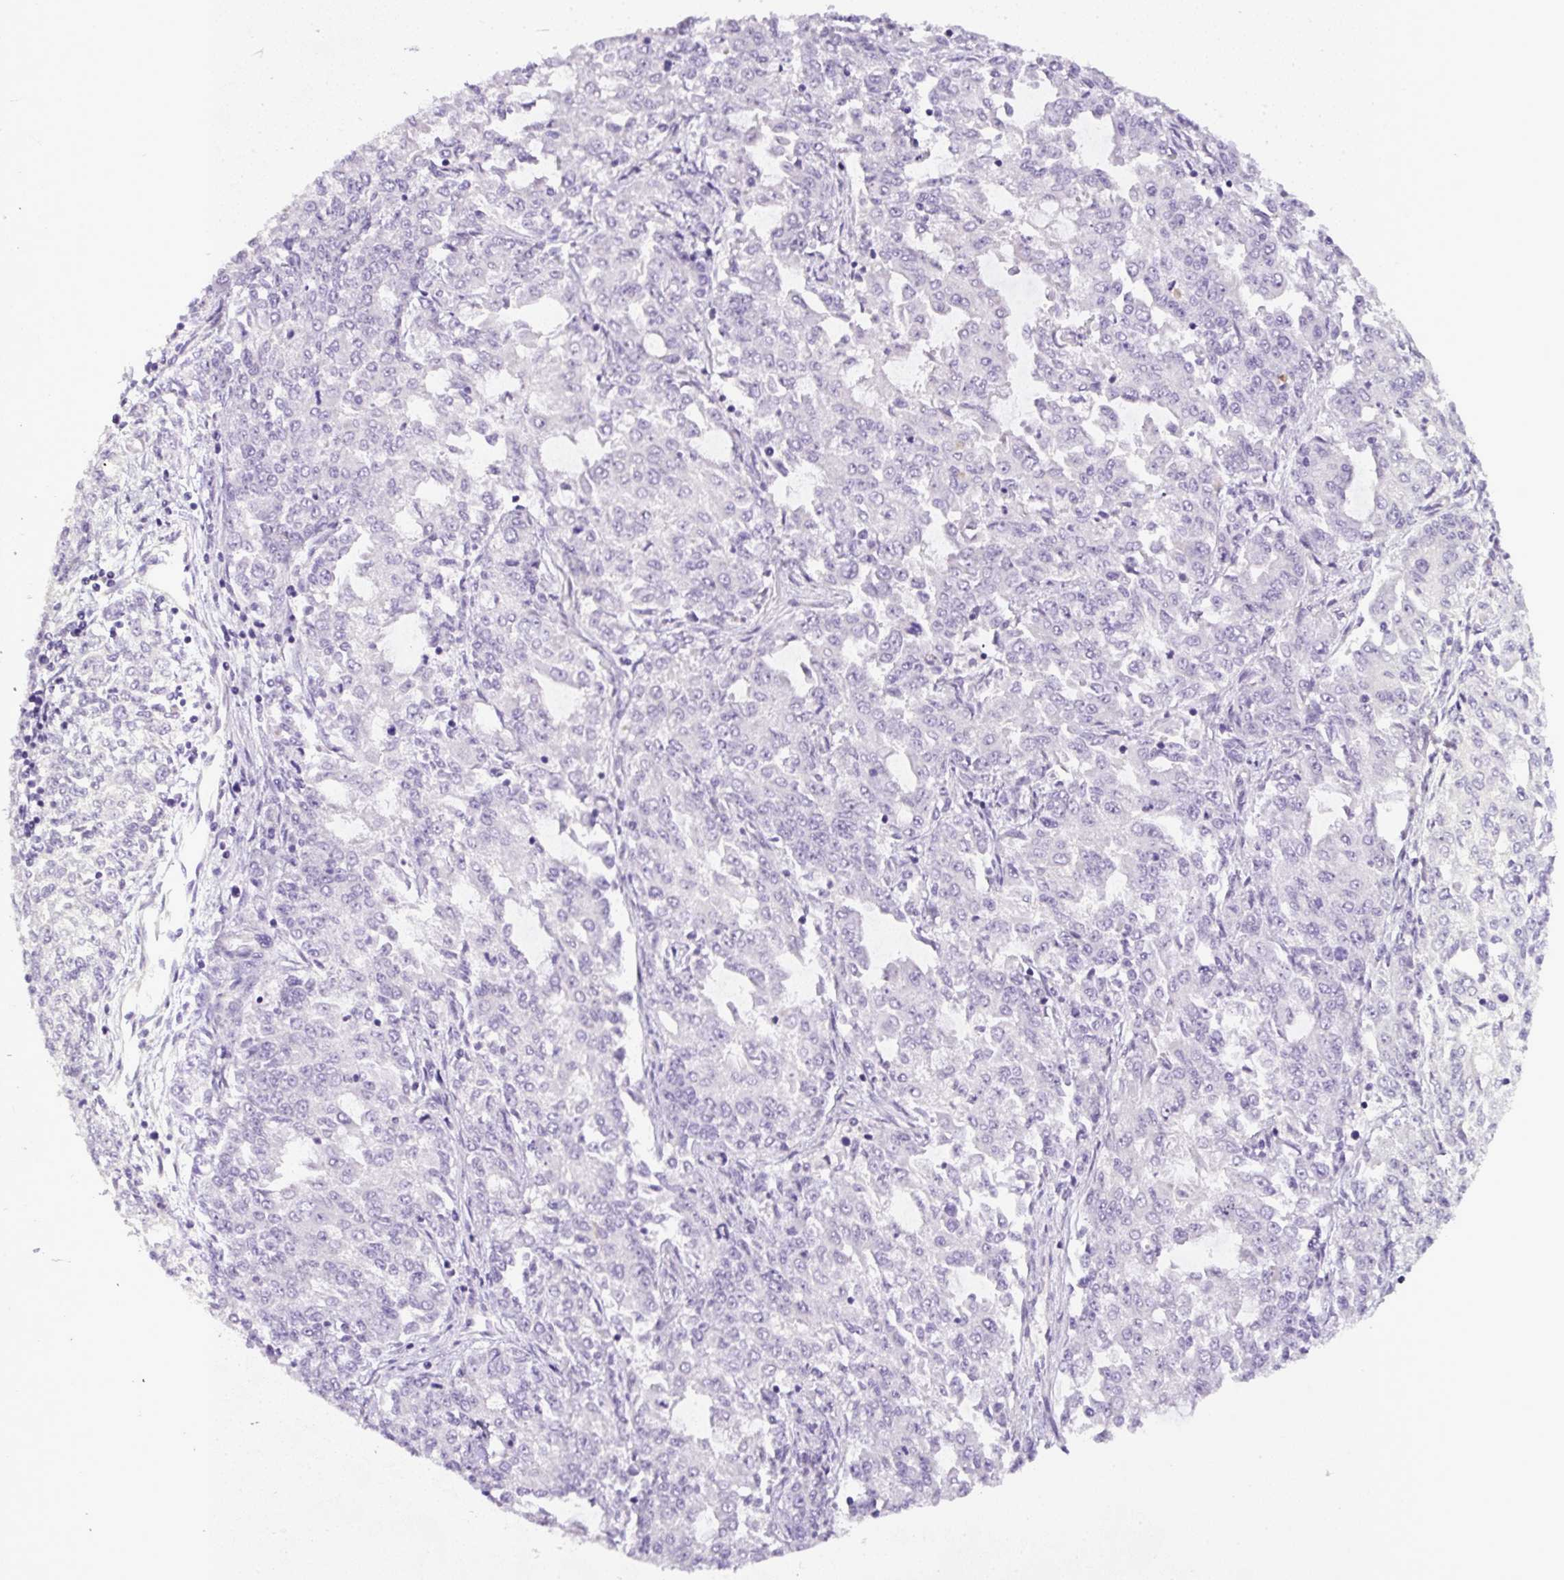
{"staining": {"intensity": "negative", "quantity": "none", "location": "none"}, "tissue": "endometrial cancer", "cell_type": "Tumor cells", "image_type": "cancer", "snomed": [{"axis": "morphology", "description": "Adenocarcinoma, NOS"}, {"axis": "topography", "description": "Endometrium"}], "caption": "IHC micrograph of neoplastic tissue: endometrial cancer (adenocarcinoma) stained with DAB (3,3'-diaminobenzidine) reveals no significant protein positivity in tumor cells.", "gene": "OR14A2", "patient": {"sex": "female", "age": 50}}